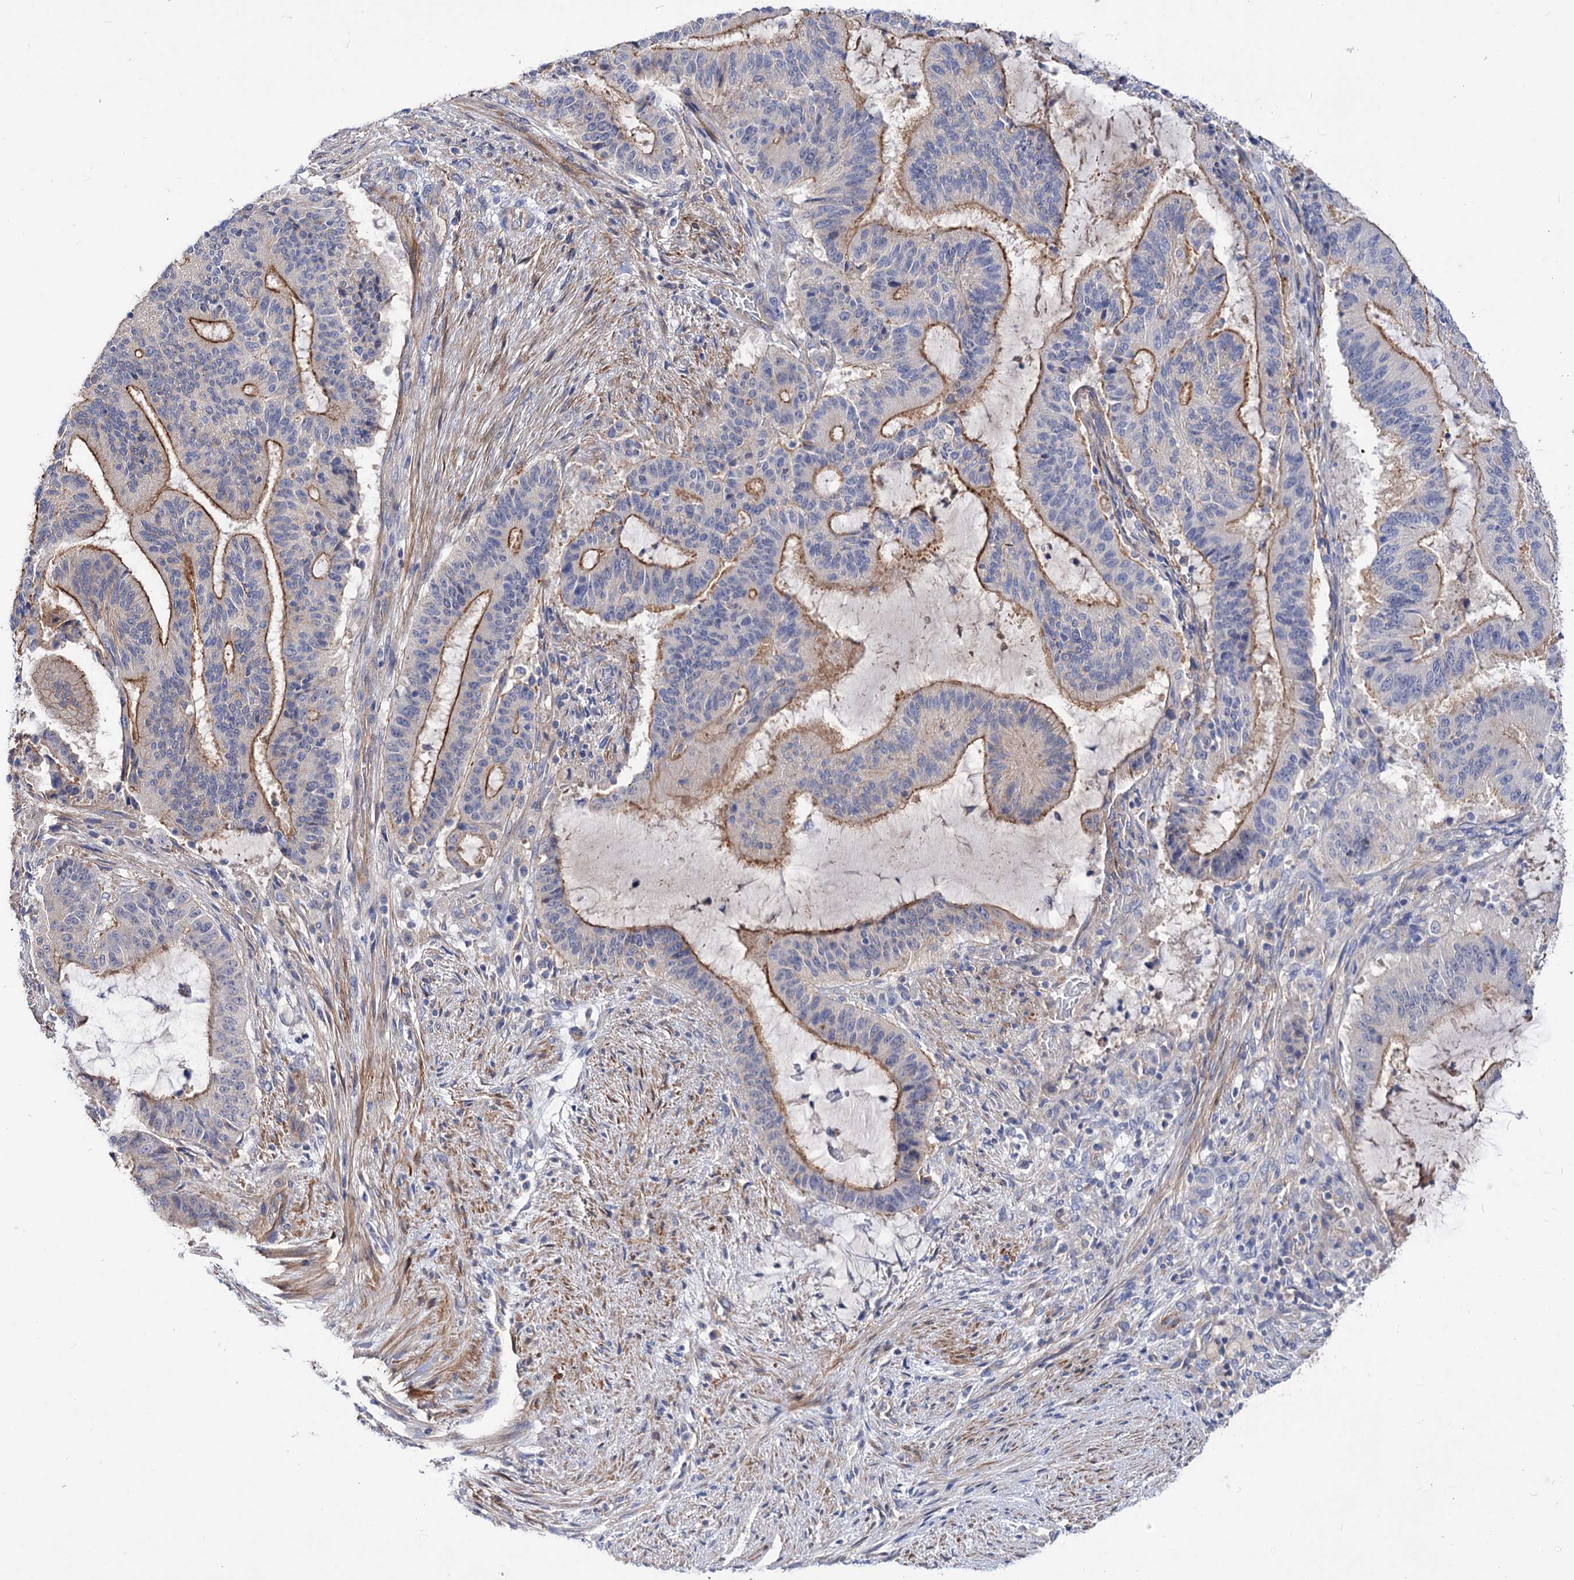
{"staining": {"intensity": "moderate", "quantity": ">75%", "location": "cytoplasmic/membranous"}, "tissue": "liver cancer", "cell_type": "Tumor cells", "image_type": "cancer", "snomed": [{"axis": "morphology", "description": "Normal tissue, NOS"}, {"axis": "morphology", "description": "Cholangiocarcinoma"}, {"axis": "topography", "description": "Liver"}, {"axis": "topography", "description": "Peripheral nerve tissue"}], "caption": "Immunohistochemistry (IHC) staining of liver cancer, which exhibits medium levels of moderate cytoplasmic/membranous staining in approximately >75% of tumor cells indicating moderate cytoplasmic/membranous protein positivity. The staining was performed using DAB (3,3'-diaminobenzidine) (brown) for protein detection and nuclei were counterstained in hematoxylin (blue).", "gene": "NUDCD2", "patient": {"sex": "female", "age": 73}}